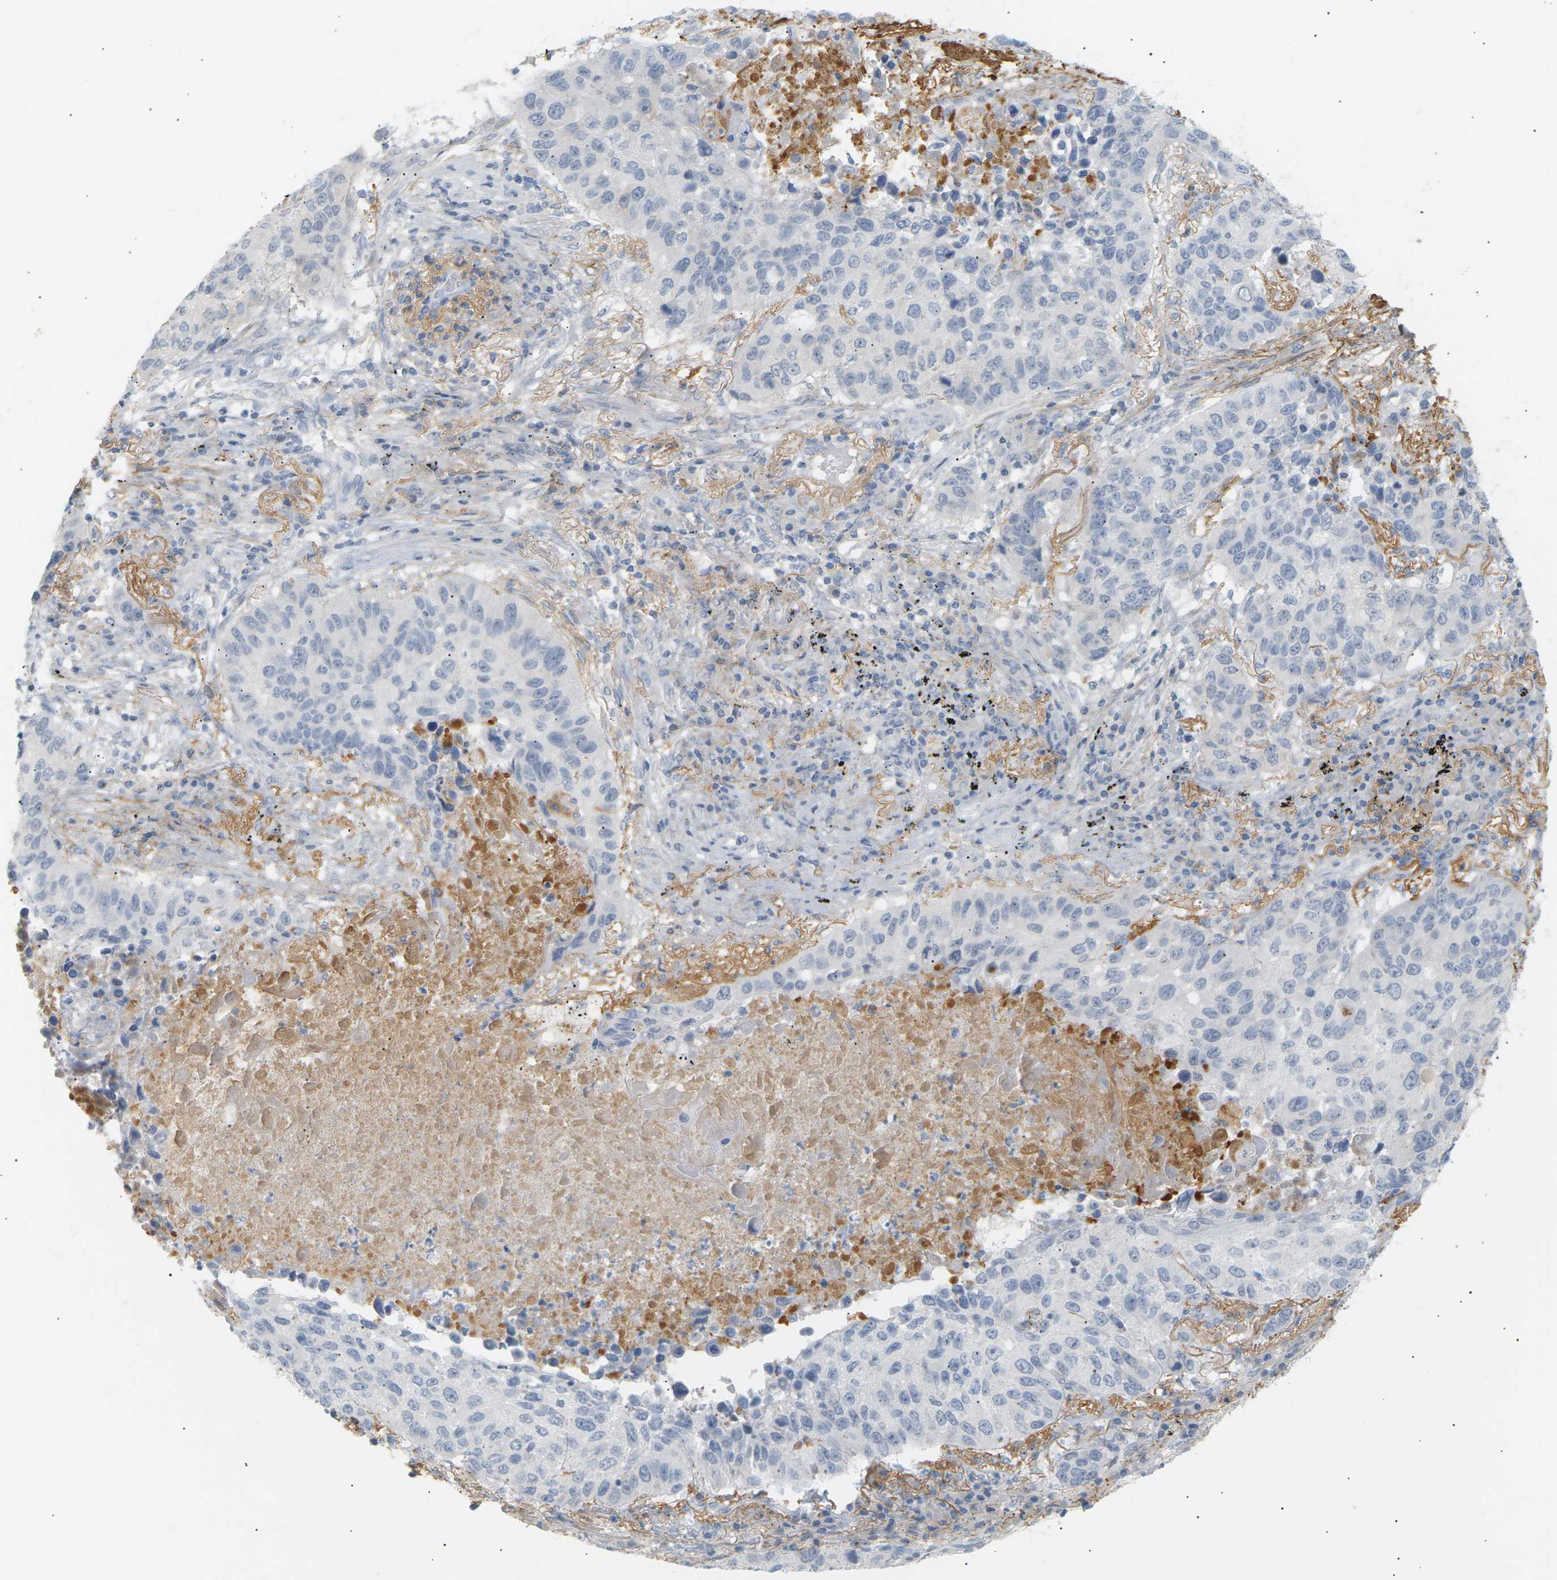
{"staining": {"intensity": "negative", "quantity": "none", "location": "none"}, "tissue": "lung cancer", "cell_type": "Tumor cells", "image_type": "cancer", "snomed": [{"axis": "morphology", "description": "Squamous cell carcinoma, NOS"}, {"axis": "topography", "description": "Lung"}], "caption": "Tumor cells are negative for brown protein staining in lung squamous cell carcinoma.", "gene": "CLU", "patient": {"sex": "male", "age": 57}}